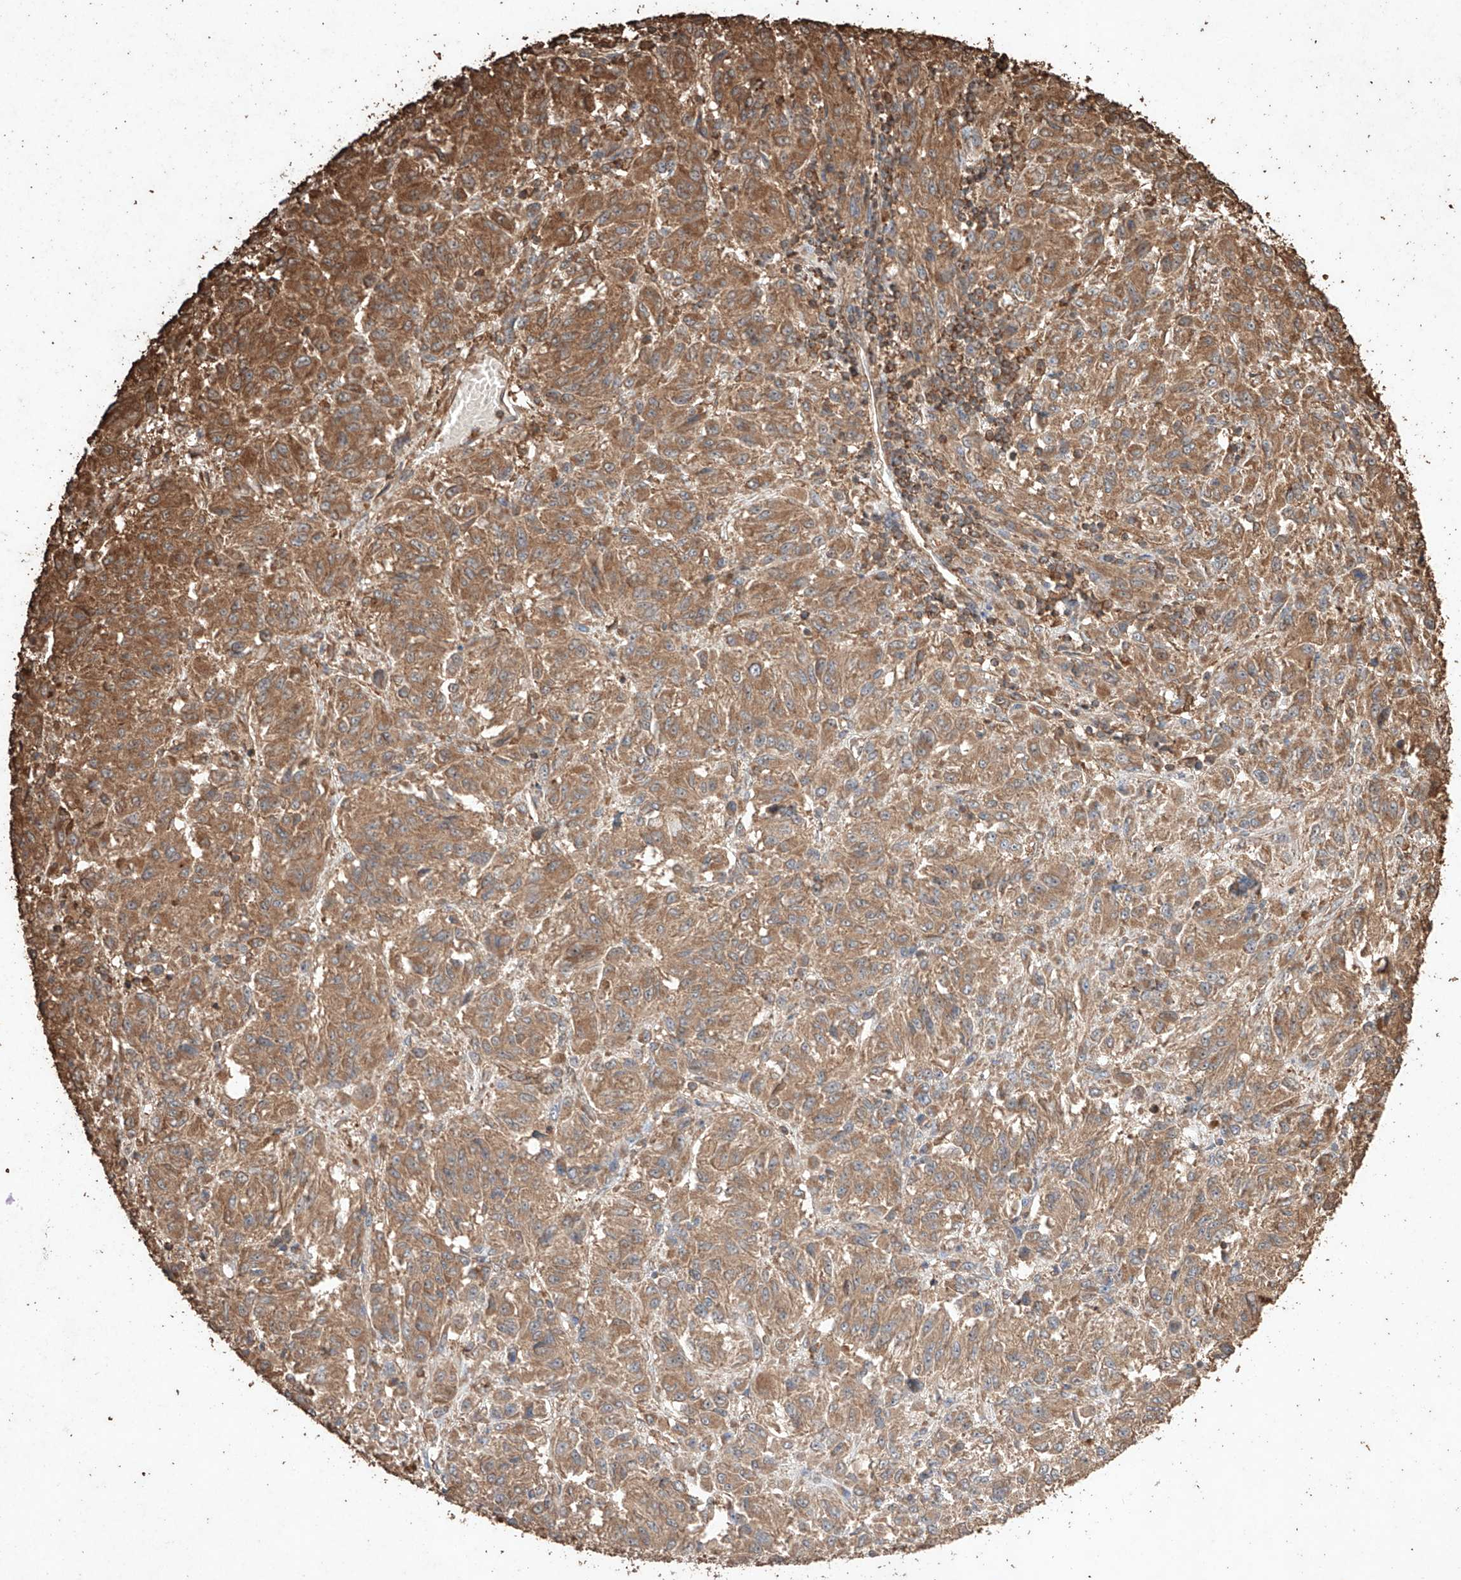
{"staining": {"intensity": "moderate", "quantity": ">75%", "location": "cytoplasmic/membranous"}, "tissue": "melanoma", "cell_type": "Tumor cells", "image_type": "cancer", "snomed": [{"axis": "morphology", "description": "Malignant melanoma, Metastatic site"}, {"axis": "topography", "description": "Lung"}], "caption": "Tumor cells show medium levels of moderate cytoplasmic/membranous staining in approximately >75% of cells in human malignant melanoma (metastatic site).", "gene": "M6PR", "patient": {"sex": "male", "age": 64}}